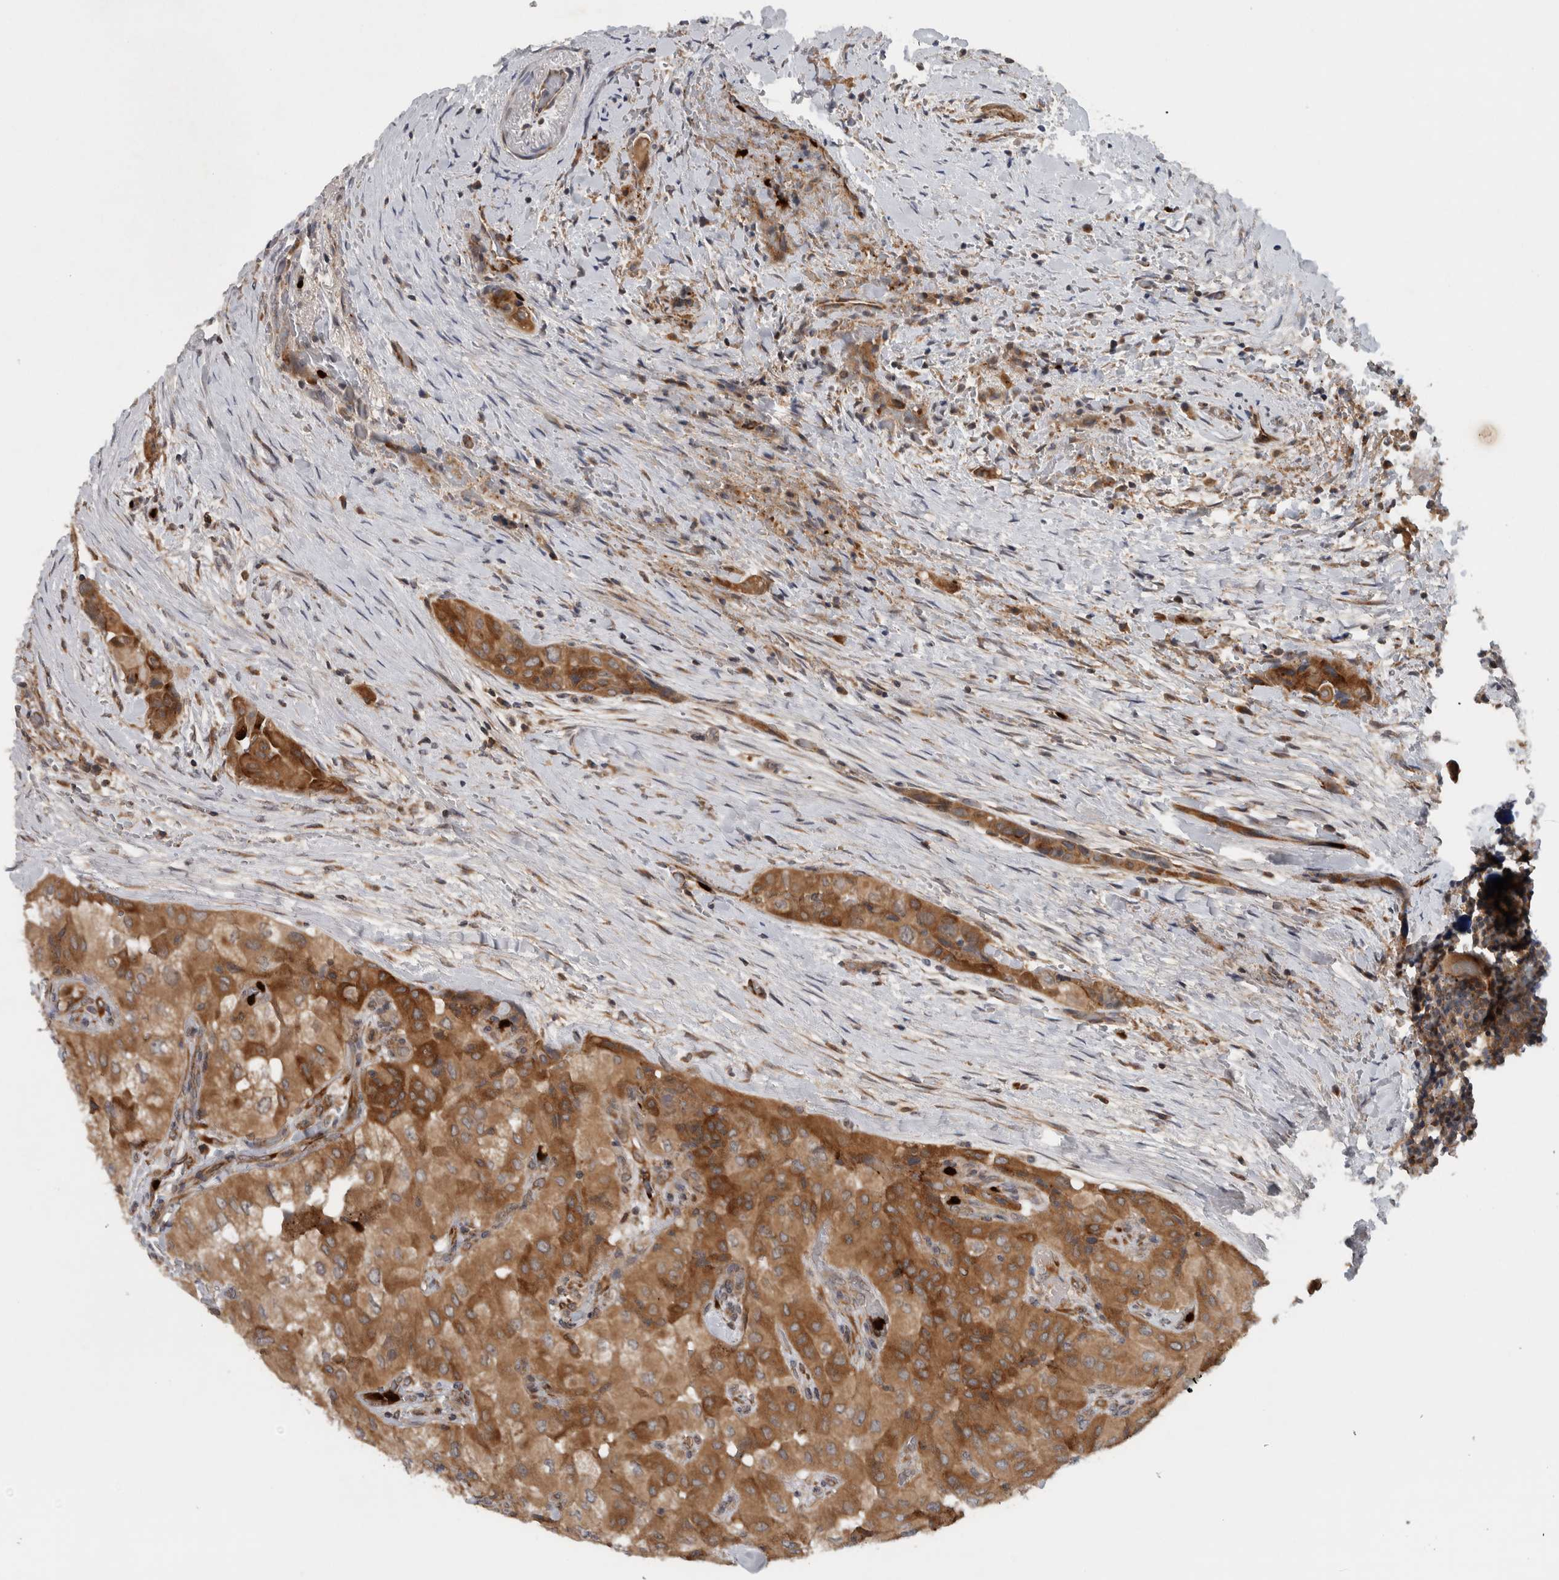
{"staining": {"intensity": "moderate", "quantity": ">75%", "location": "cytoplasmic/membranous"}, "tissue": "thyroid cancer", "cell_type": "Tumor cells", "image_type": "cancer", "snomed": [{"axis": "morphology", "description": "Papillary adenocarcinoma, NOS"}, {"axis": "topography", "description": "Thyroid gland"}], "caption": "This image demonstrates immunohistochemistry (IHC) staining of papillary adenocarcinoma (thyroid), with medium moderate cytoplasmic/membranous expression in about >75% of tumor cells.", "gene": "PDCD2", "patient": {"sex": "female", "age": 59}}